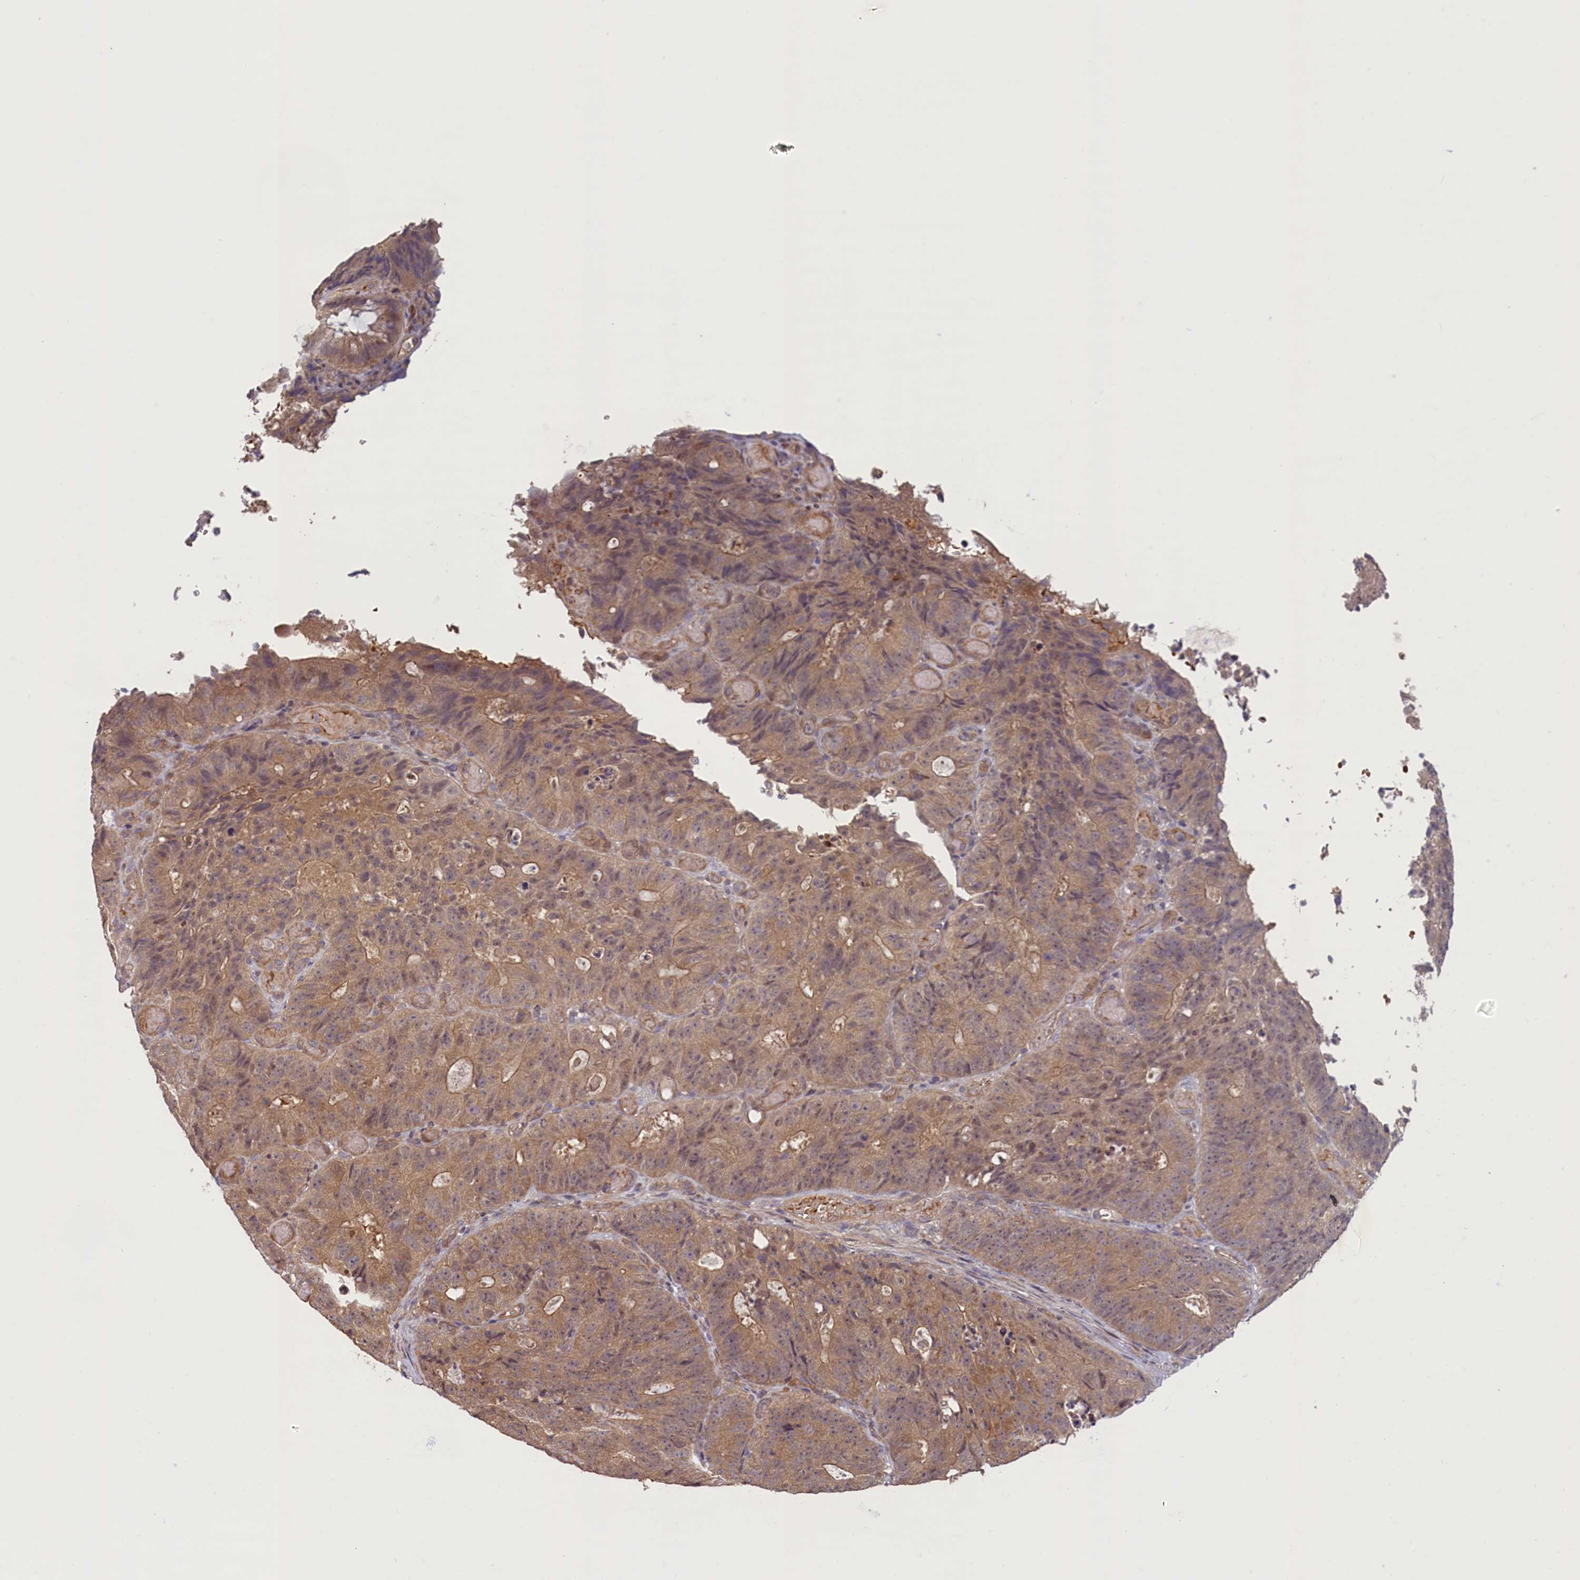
{"staining": {"intensity": "moderate", "quantity": ">75%", "location": "cytoplasmic/membranous,nuclear"}, "tissue": "colorectal cancer", "cell_type": "Tumor cells", "image_type": "cancer", "snomed": [{"axis": "morphology", "description": "Adenocarcinoma, NOS"}, {"axis": "topography", "description": "Colon"}], "caption": "This histopathology image demonstrates adenocarcinoma (colorectal) stained with IHC to label a protein in brown. The cytoplasmic/membranous and nuclear of tumor cells show moderate positivity for the protein. Nuclei are counter-stained blue.", "gene": "CIAO2B", "patient": {"sex": "male", "age": 87}}